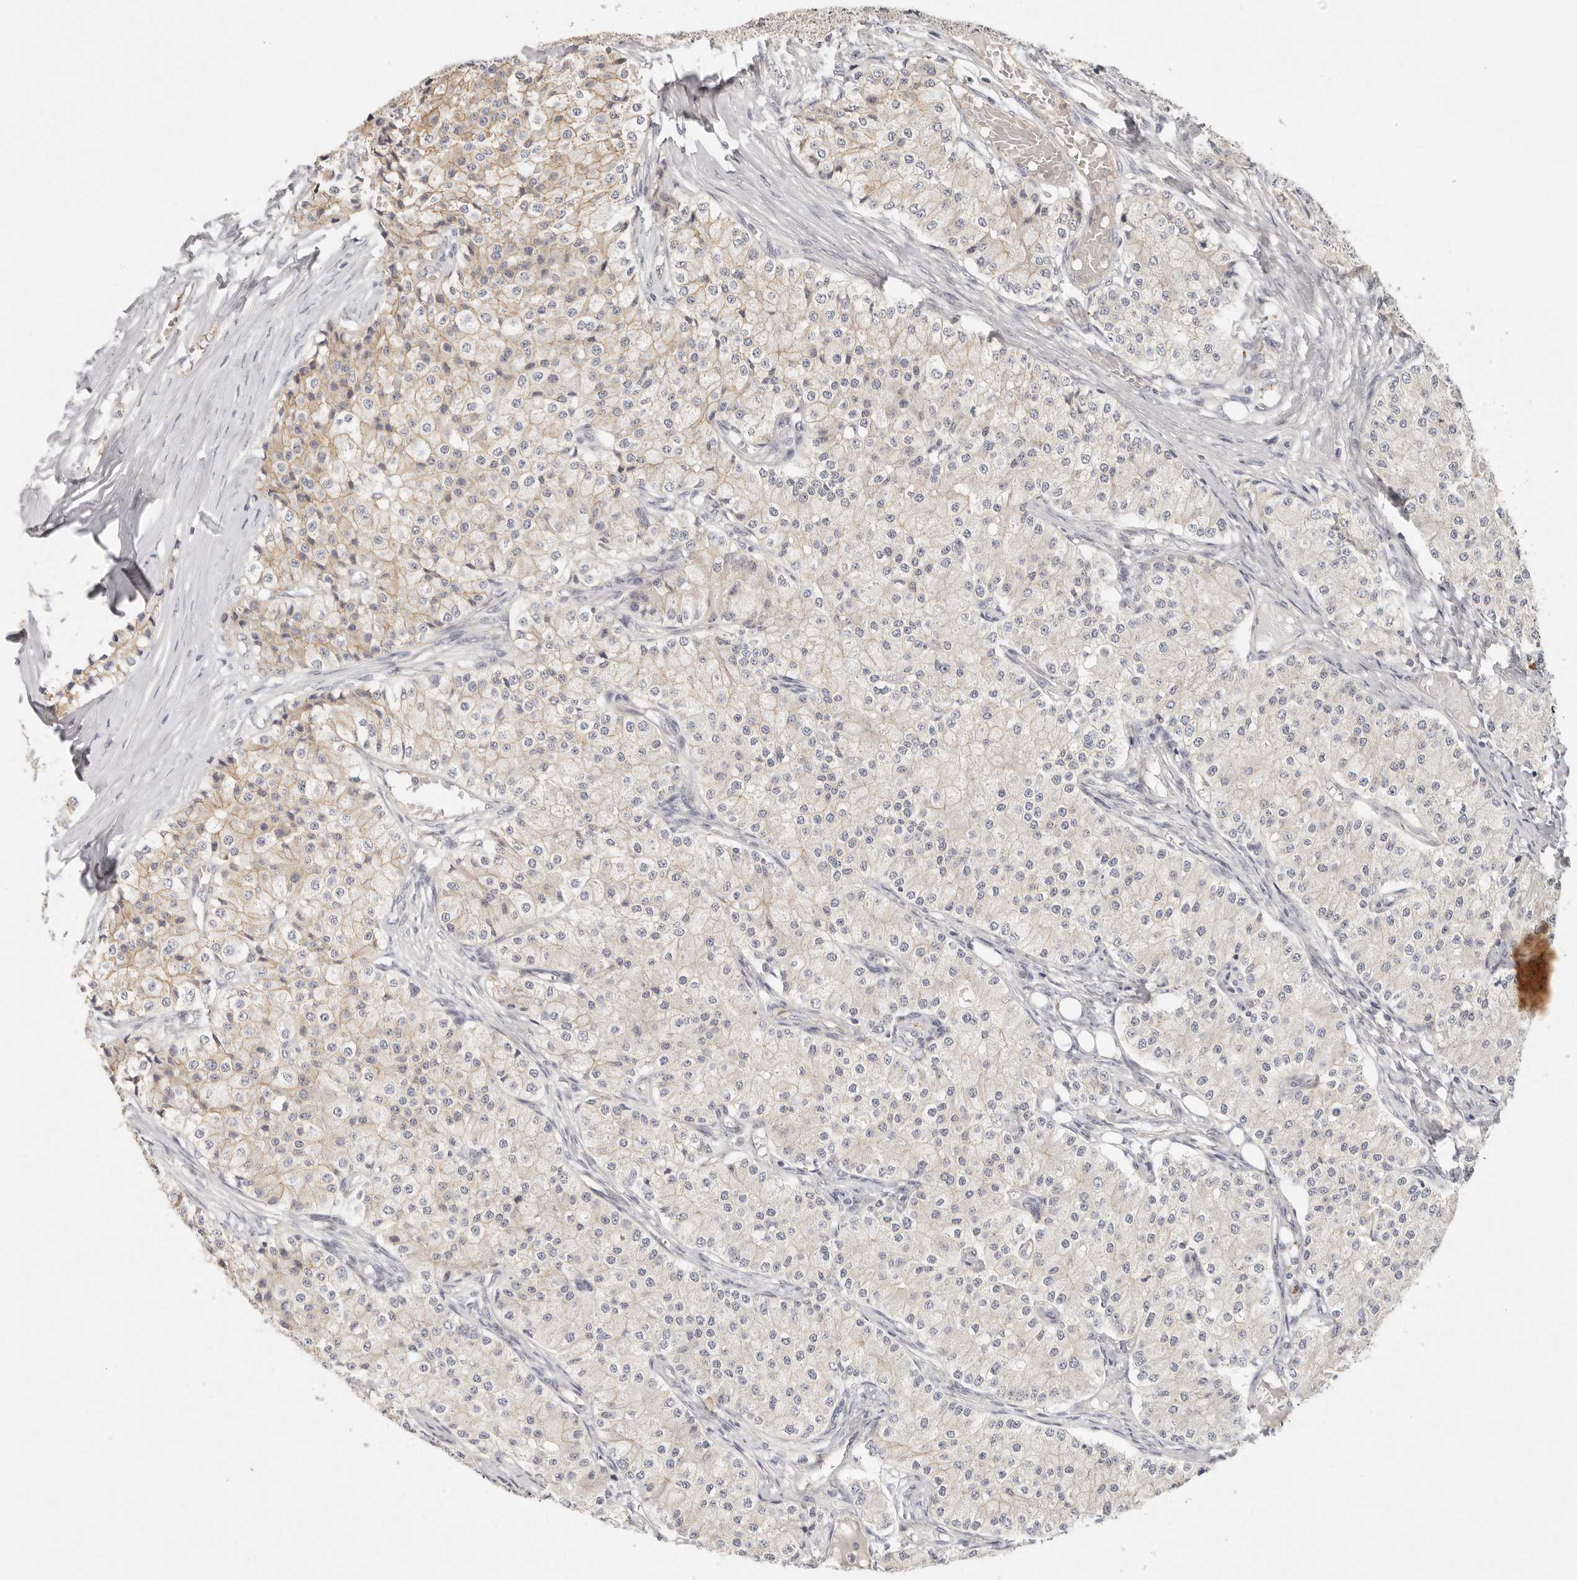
{"staining": {"intensity": "moderate", "quantity": "<25%", "location": "cytoplasmic/membranous"}, "tissue": "carcinoid", "cell_type": "Tumor cells", "image_type": "cancer", "snomed": [{"axis": "morphology", "description": "Carcinoid, malignant, NOS"}, {"axis": "topography", "description": "Colon"}], "caption": "Protein staining reveals moderate cytoplasmic/membranous staining in about <25% of tumor cells in malignant carcinoid.", "gene": "ANXA9", "patient": {"sex": "female", "age": 52}}